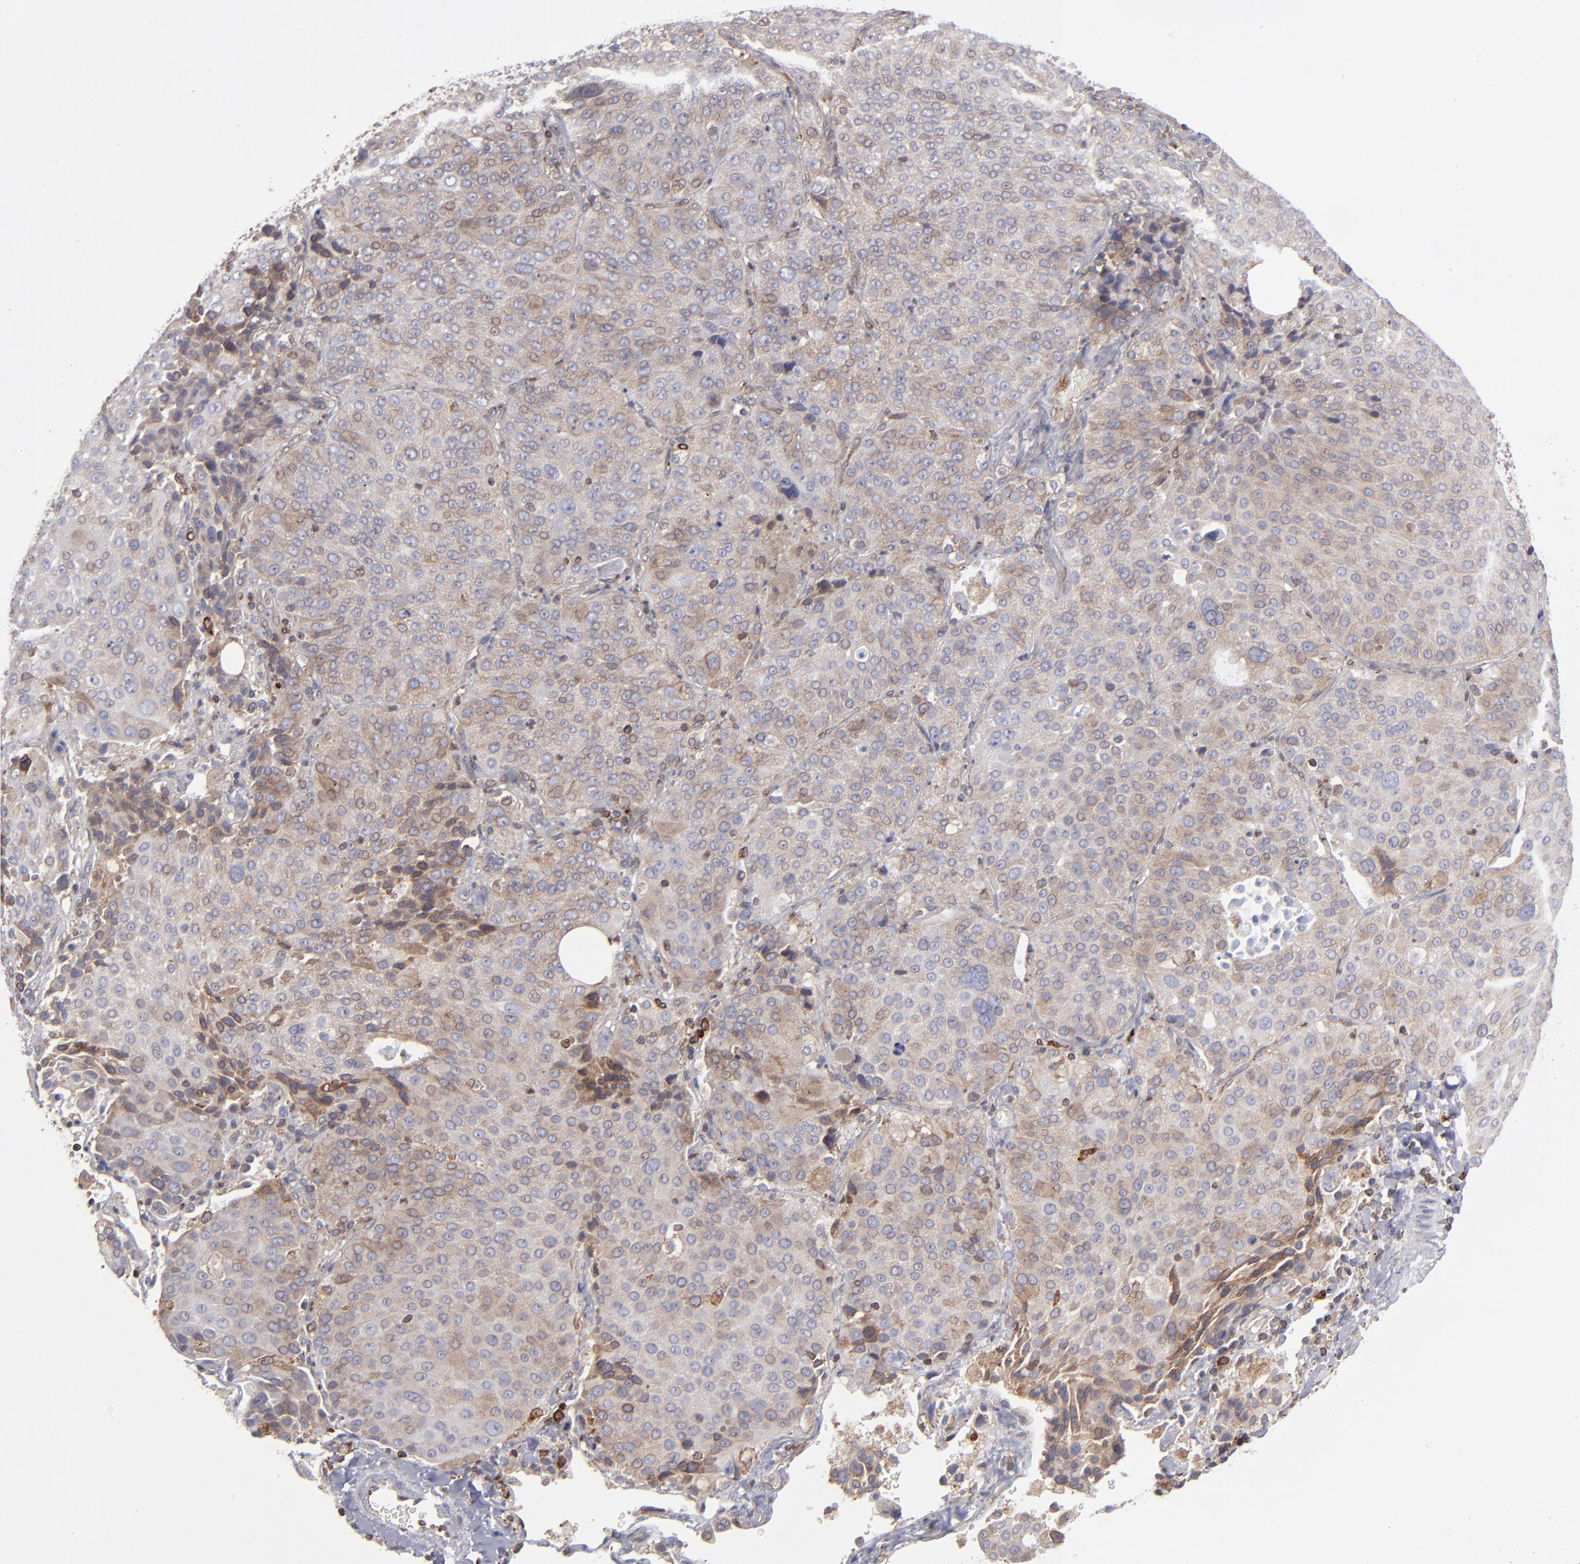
{"staining": {"intensity": "weak", "quantity": ">75%", "location": "cytoplasmic/membranous"}, "tissue": "lung cancer", "cell_type": "Tumor cells", "image_type": "cancer", "snomed": [{"axis": "morphology", "description": "Squamous cell carcinoma, NOS"}, {"axis": "topography", "description": "Lung"}], "caption": "Protein expression analysis of human lung cancer reveals weak cytoplasmic/membranous expression in approximately >75% of tumor cells.", "gene": "TMX1", "patient": {"sex": "male", "age": 54}}